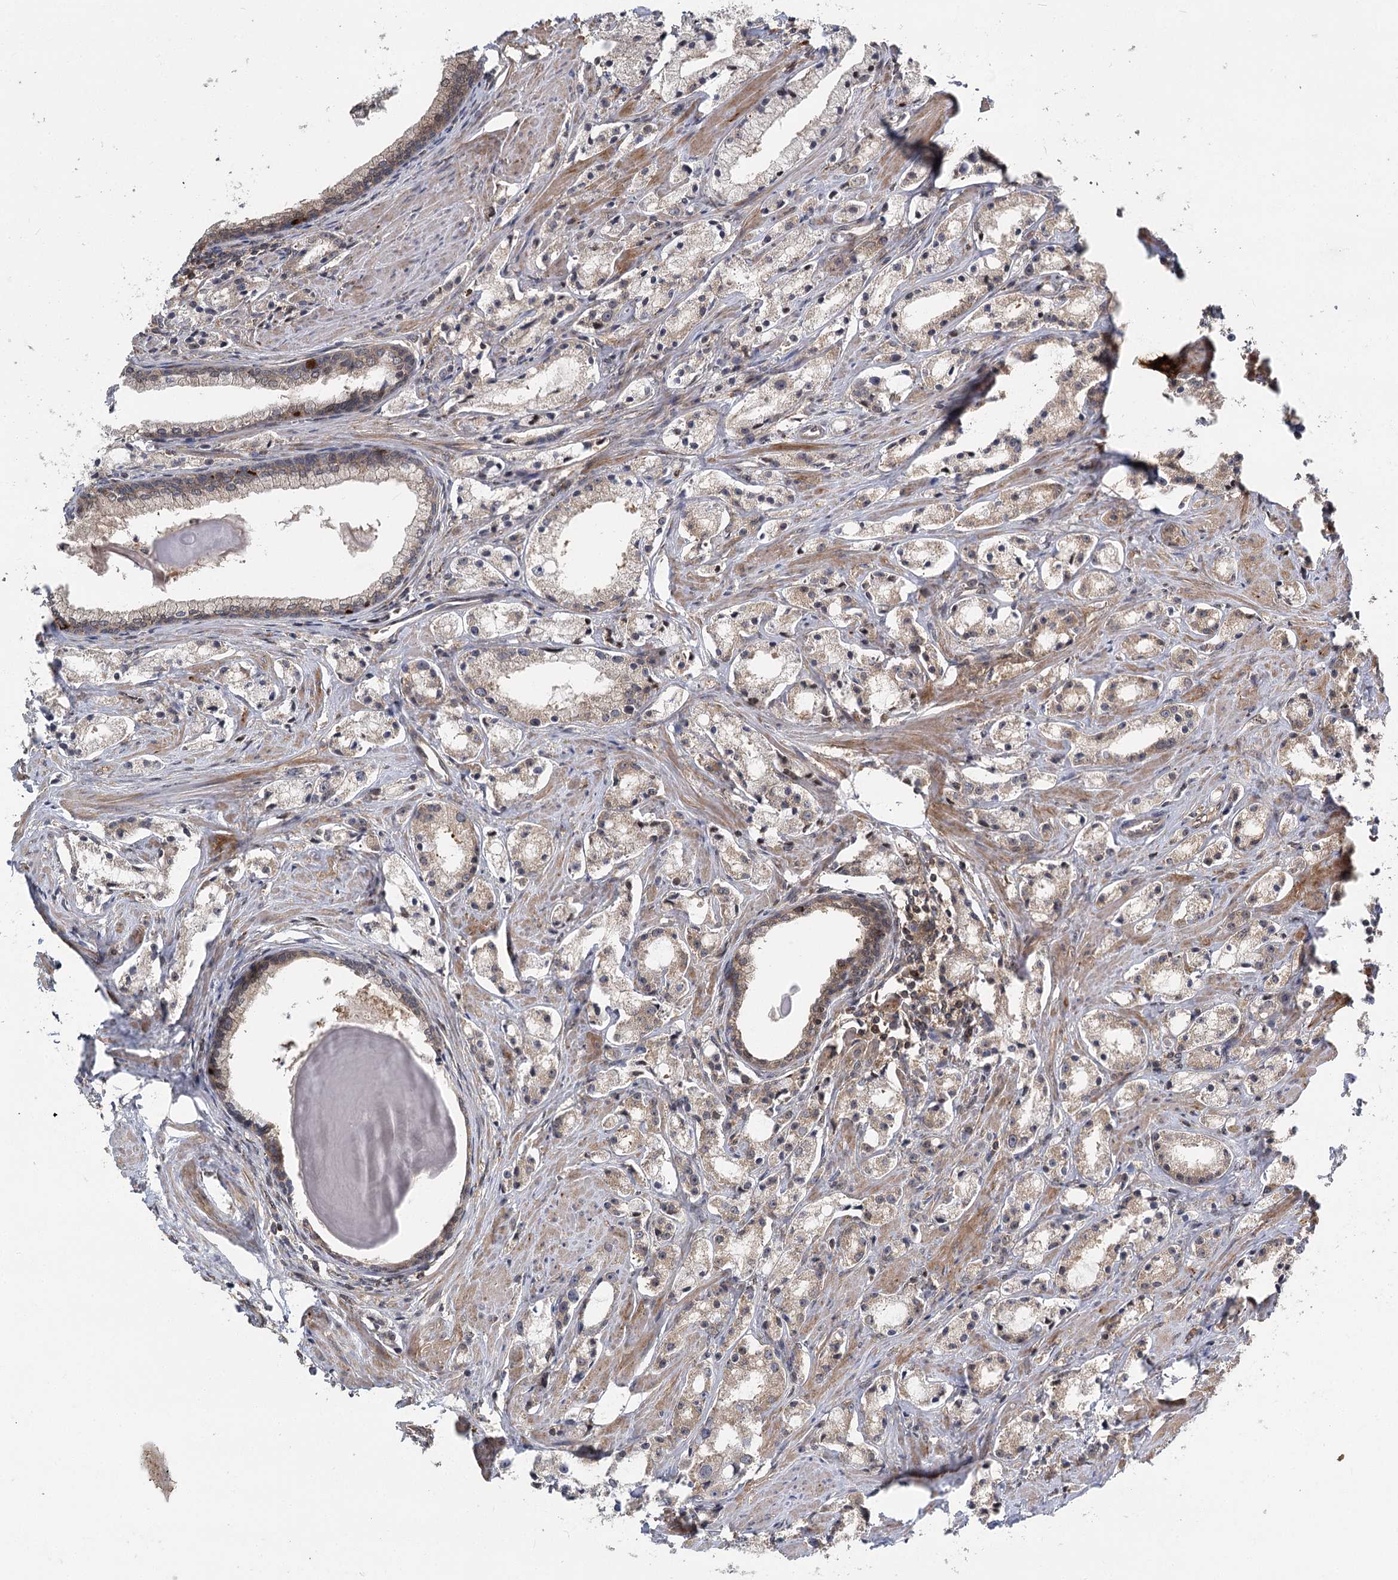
{"staining": {"intensity": "weak", "quantity": "25%-75%", "location": "cytoplasmic/membranous"}, "tissue": "prostate cancer", "cell_type": "Tumor cells", "image_type": "cancer", "snomed": [{"axis": "morphology", "description": "Adenocarcinoma, High grade"}, {"axis": "topography", "description": "Prostate"}], "caption": "The immunohistochemical stain shows weak cytoplasmic/membranous positivity in tumor cells of prostate cancer (high-grade adenocarcinoma) tissue.", "gene": "C12orf4", "patient": {"sex": "male", "age": 66}}